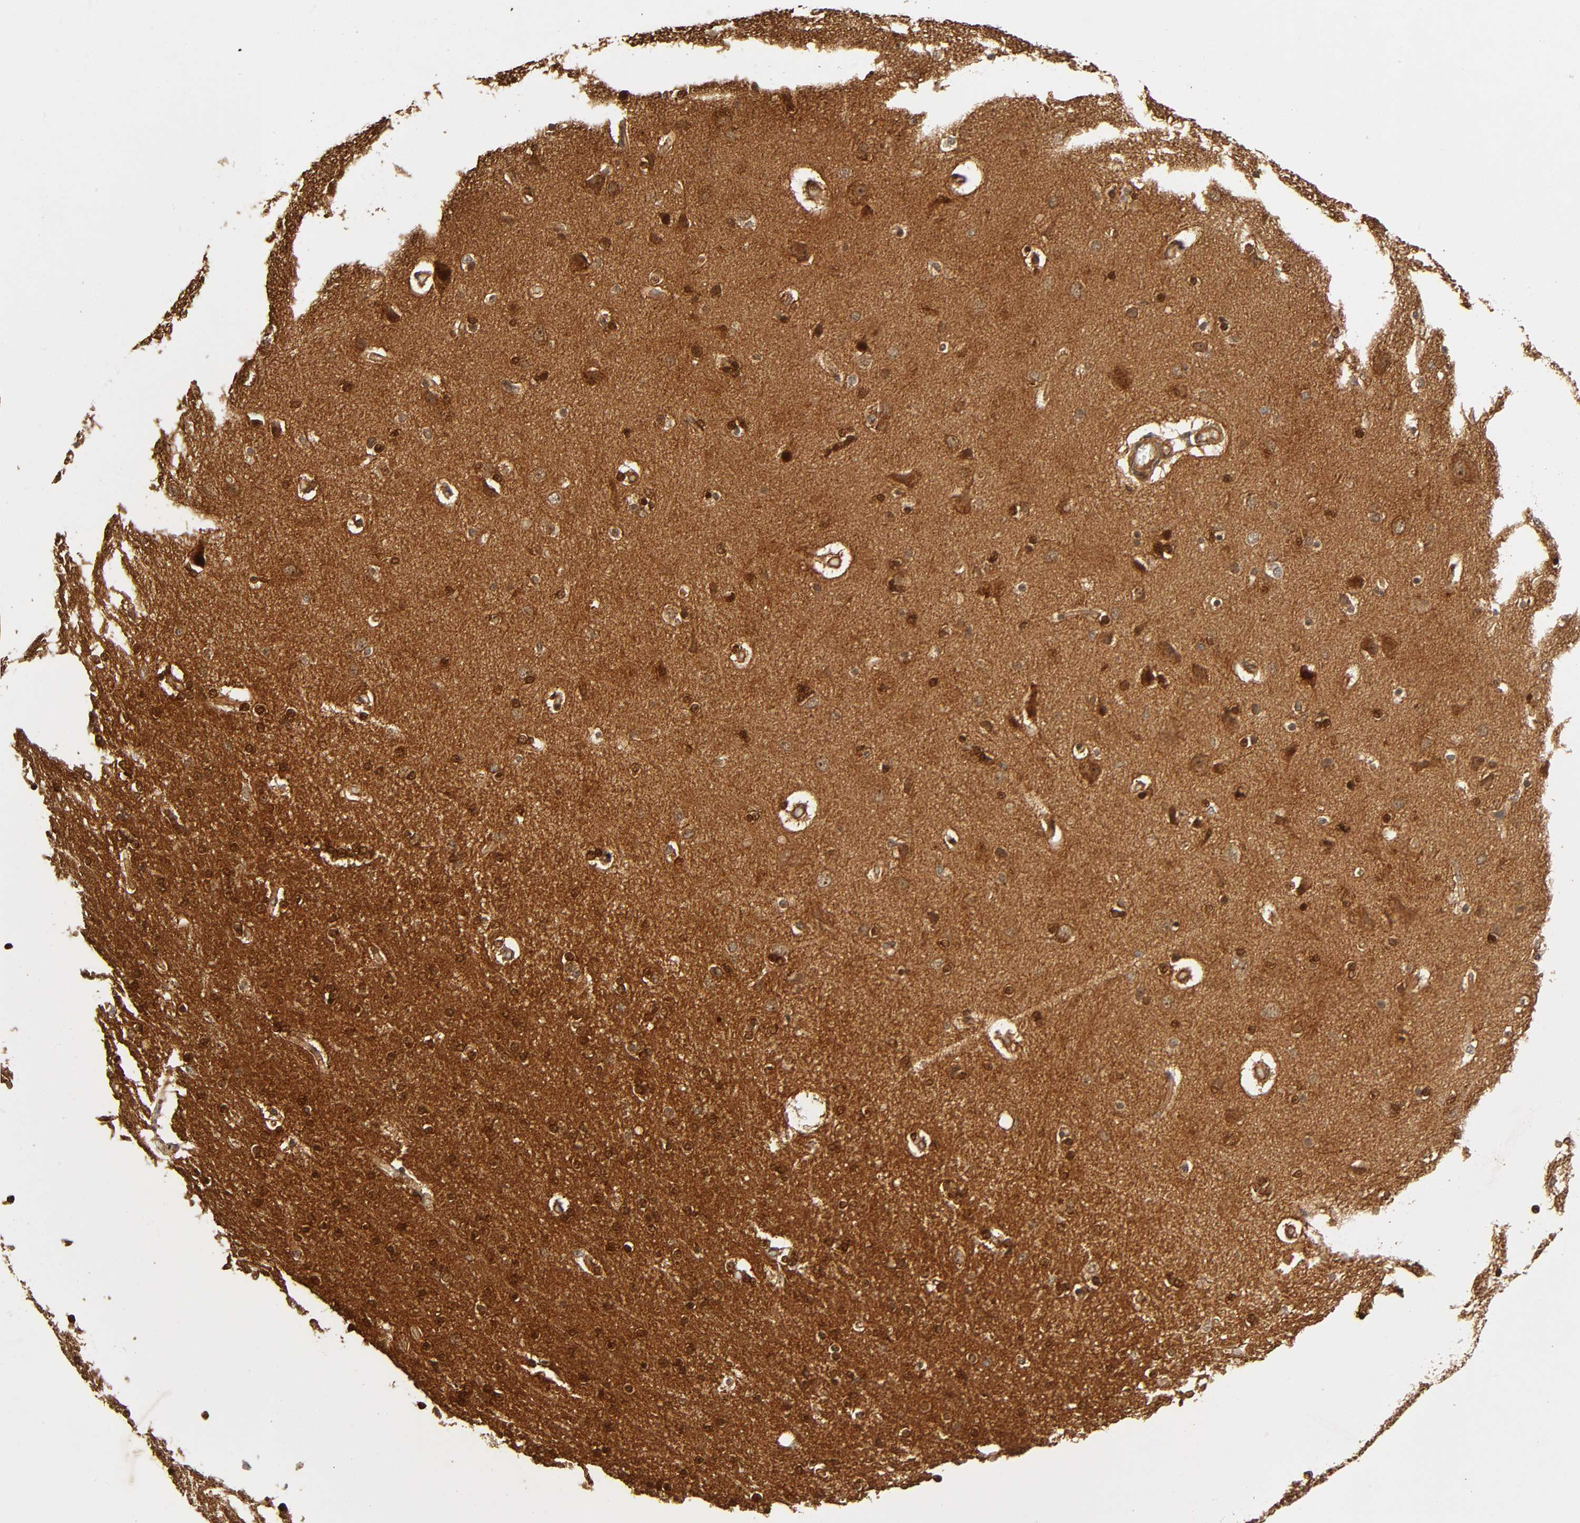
{"staining": {"intensity": "moderate", "quantity": ">75%", "location": "cytoplasmic/membranous"}, "tissue": "cerebral cortex", "cell_type": "Endothelial cells", "image_type": "normal", "snomed": [{"axis": "morphology", "description": "Normal tissue, NOS"}, {"axis": "topography", "description": "Cerebral cortex"}], "caption": "Protein expression analysis of normal human cerebral cortex reveals moderate cytoplasmic/membranous positivity in approximately >75% of endothelial cells. Using DAB (3,3'-diaminobenzidine) (brown) and hematoxylin (blue) stains, captured at high magnification using brightfield microscopy.", "gene": "IQCJ", "patient": {"sex": "female", "age": 54}}